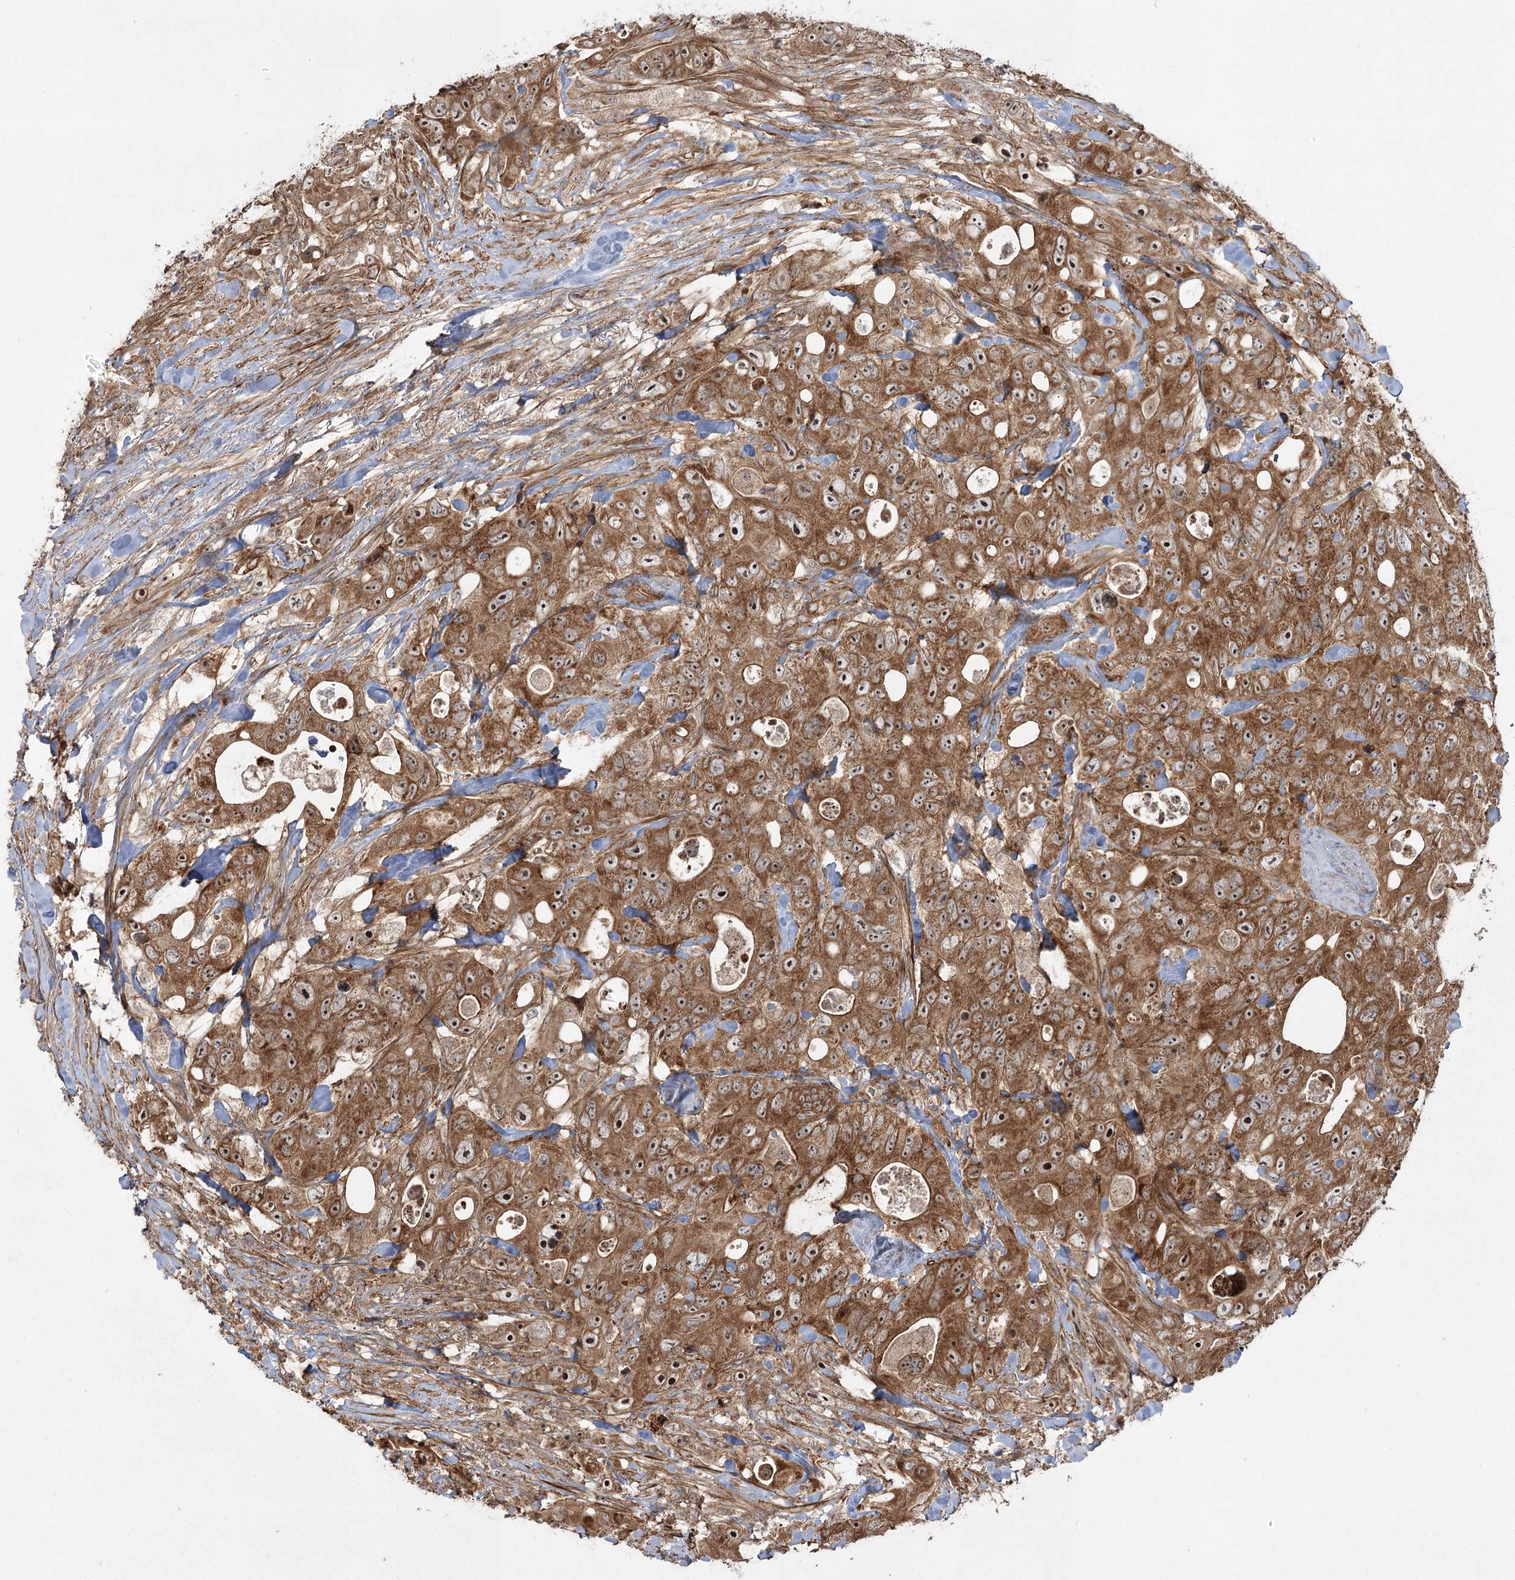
{"staining": {"intensity": "strong", "quantity": ">75%", "location": "cytoplasmic/membranous,nuclear"}, "tissue": "colorectal cancer", "cell_type": "Tumor cells", "image_type": "cancer", "snomed": [{"axis": "morphology", "description": "Adenocarcinoma, NOS"}, {"axis": "topography", "description": "Colon"}], "caption": "Colorectal cancer tissue exhibits strong cytoplasmic/membranous and nuclear expression in about >75% of tumor cells, visualized by immunohistochemistry. The protein of interest is shown in brown color, while the nuclei are stained blue.", "gene": "CPLANE1", "patient": {"sex": "female", "age": 46}}